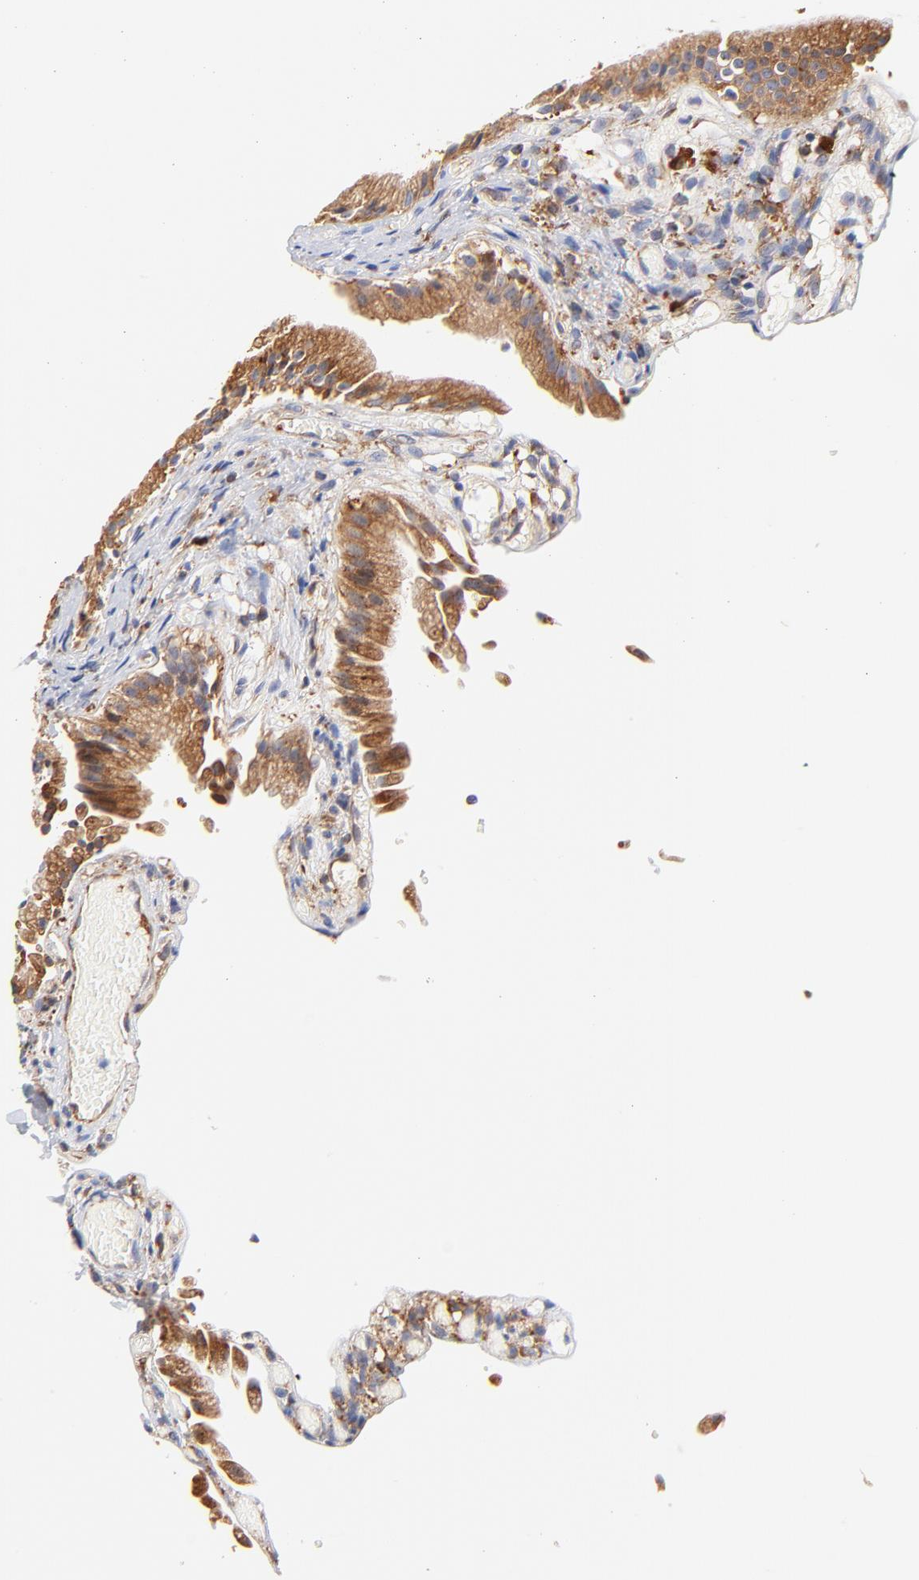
{"staining": {"intensity": "strong", "quantity": ">75%", "location": "cytoplasmic/membranous"}, "tissue": "gallbladder", "cell_type": "Glandular cells", "image_type": "normal", "snomed": [{"axis": "morphology", "description": "Normal tissue, NOS"}, {"axis": "topography", "description": "Gallbladder"}], "caption": "Protein expression analysis of benign gallbladder reveals strong cytoplasmic/membranous positivity in approximately >75% of glandular cells. The staining is performed using DAB brown chromogen to label protein expression. The nuclei are counter-stained blue using hematoxylin.", "gene": "RPL27", "patient": {"sex": "male", "age": 65}}